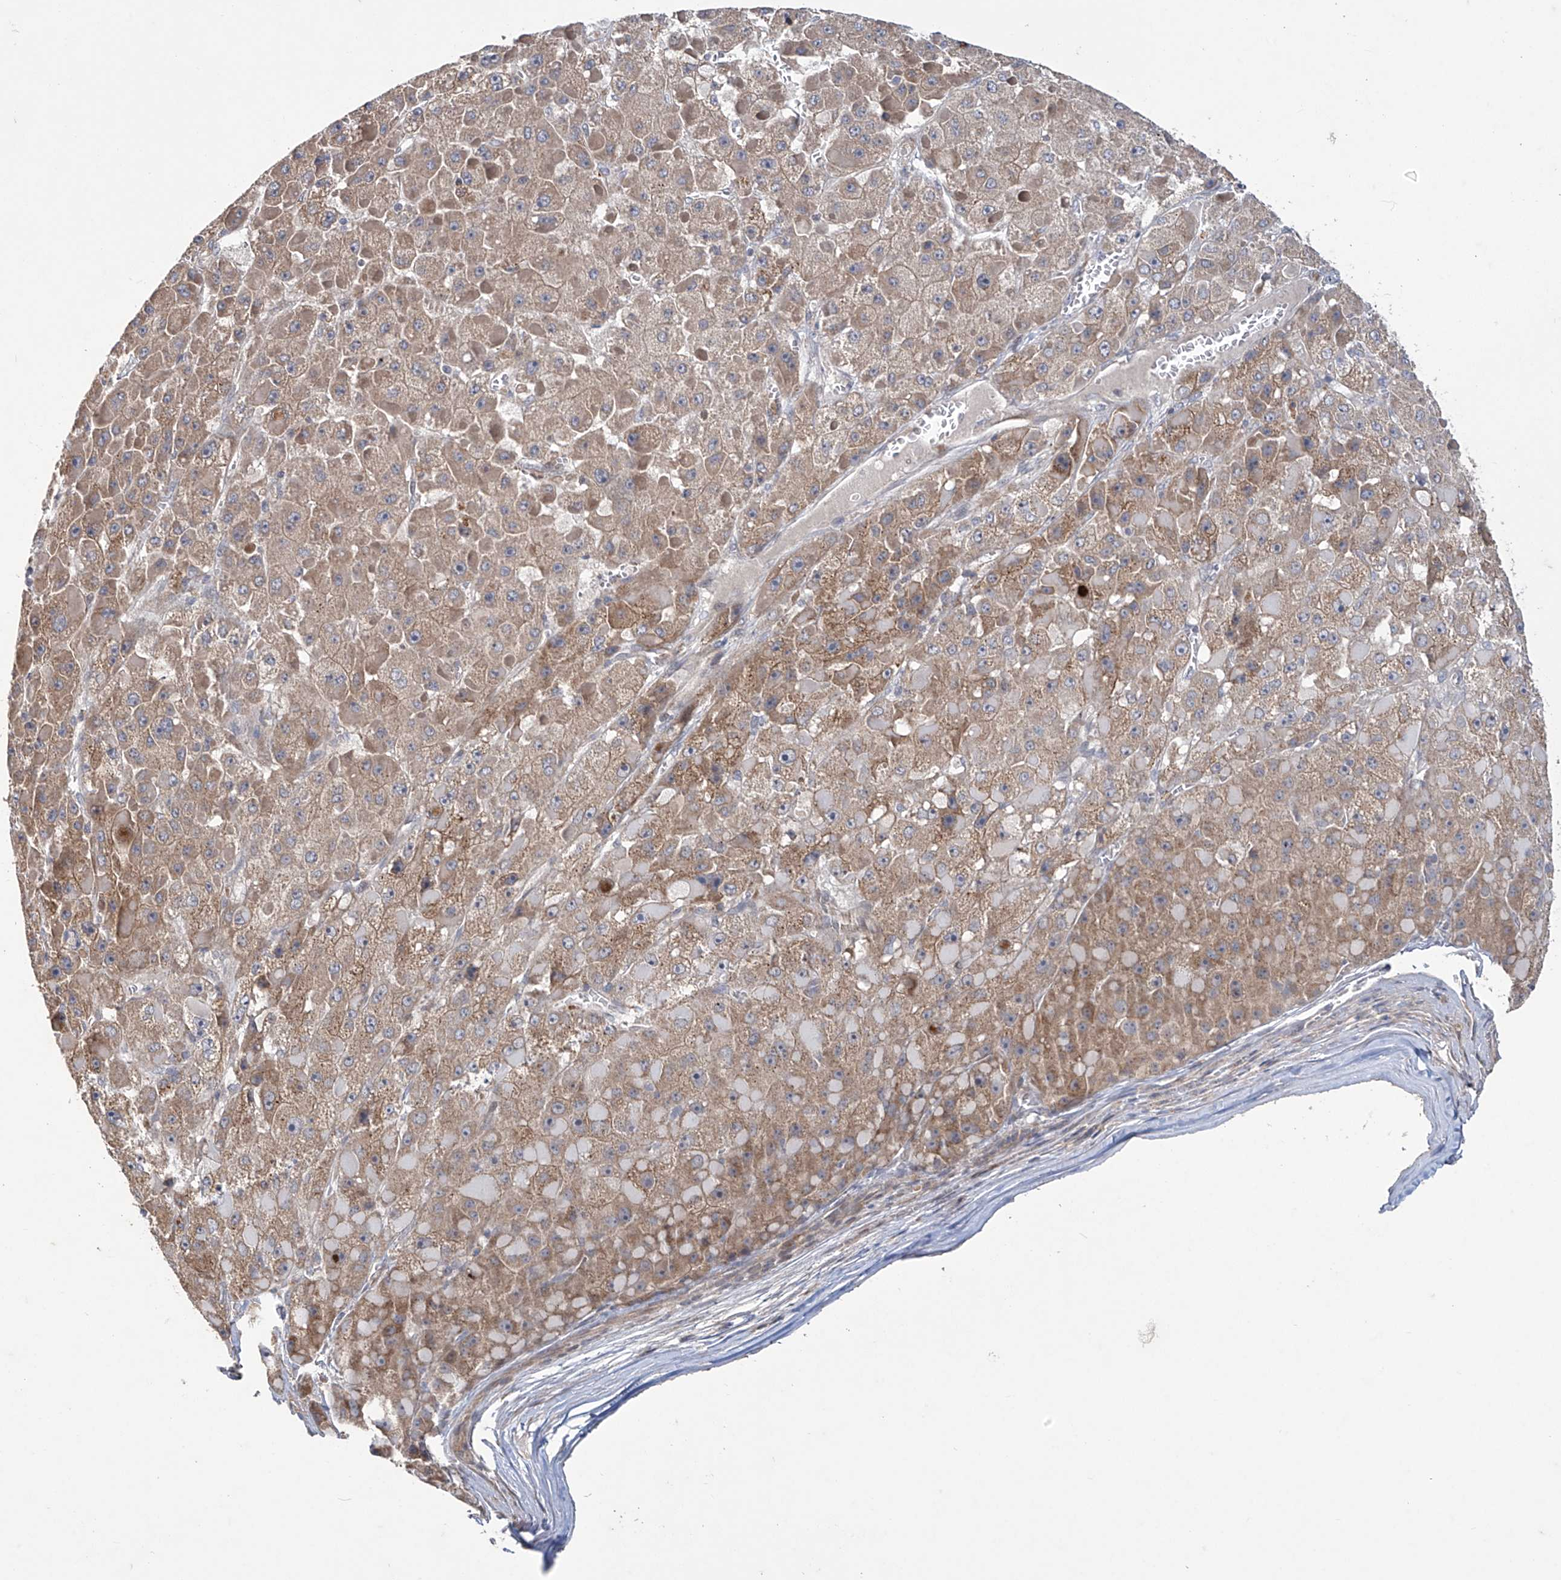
{"staining": {"intensity": "moderate", "quantity": ">75%", "location": "cytoplasmic/membranous"}, "tissue": "liver cancer", "cell_type": "Tumor cells", "image_type": "cancer", "snomed": [{"axis": "morphology", "description": "Carcinoma, Hepatocellular, NOS"}, {"axis": "topography", "description": "Liver"}], "caption": "Protein staining of liver cancer (hepatocellular carcinoma) tissue reveals moderate cytoplasmic/membranous expression in about >75% of tumor cells.", "gene": "TRIM60", "patient": {"sex": "female", "age": 73}}